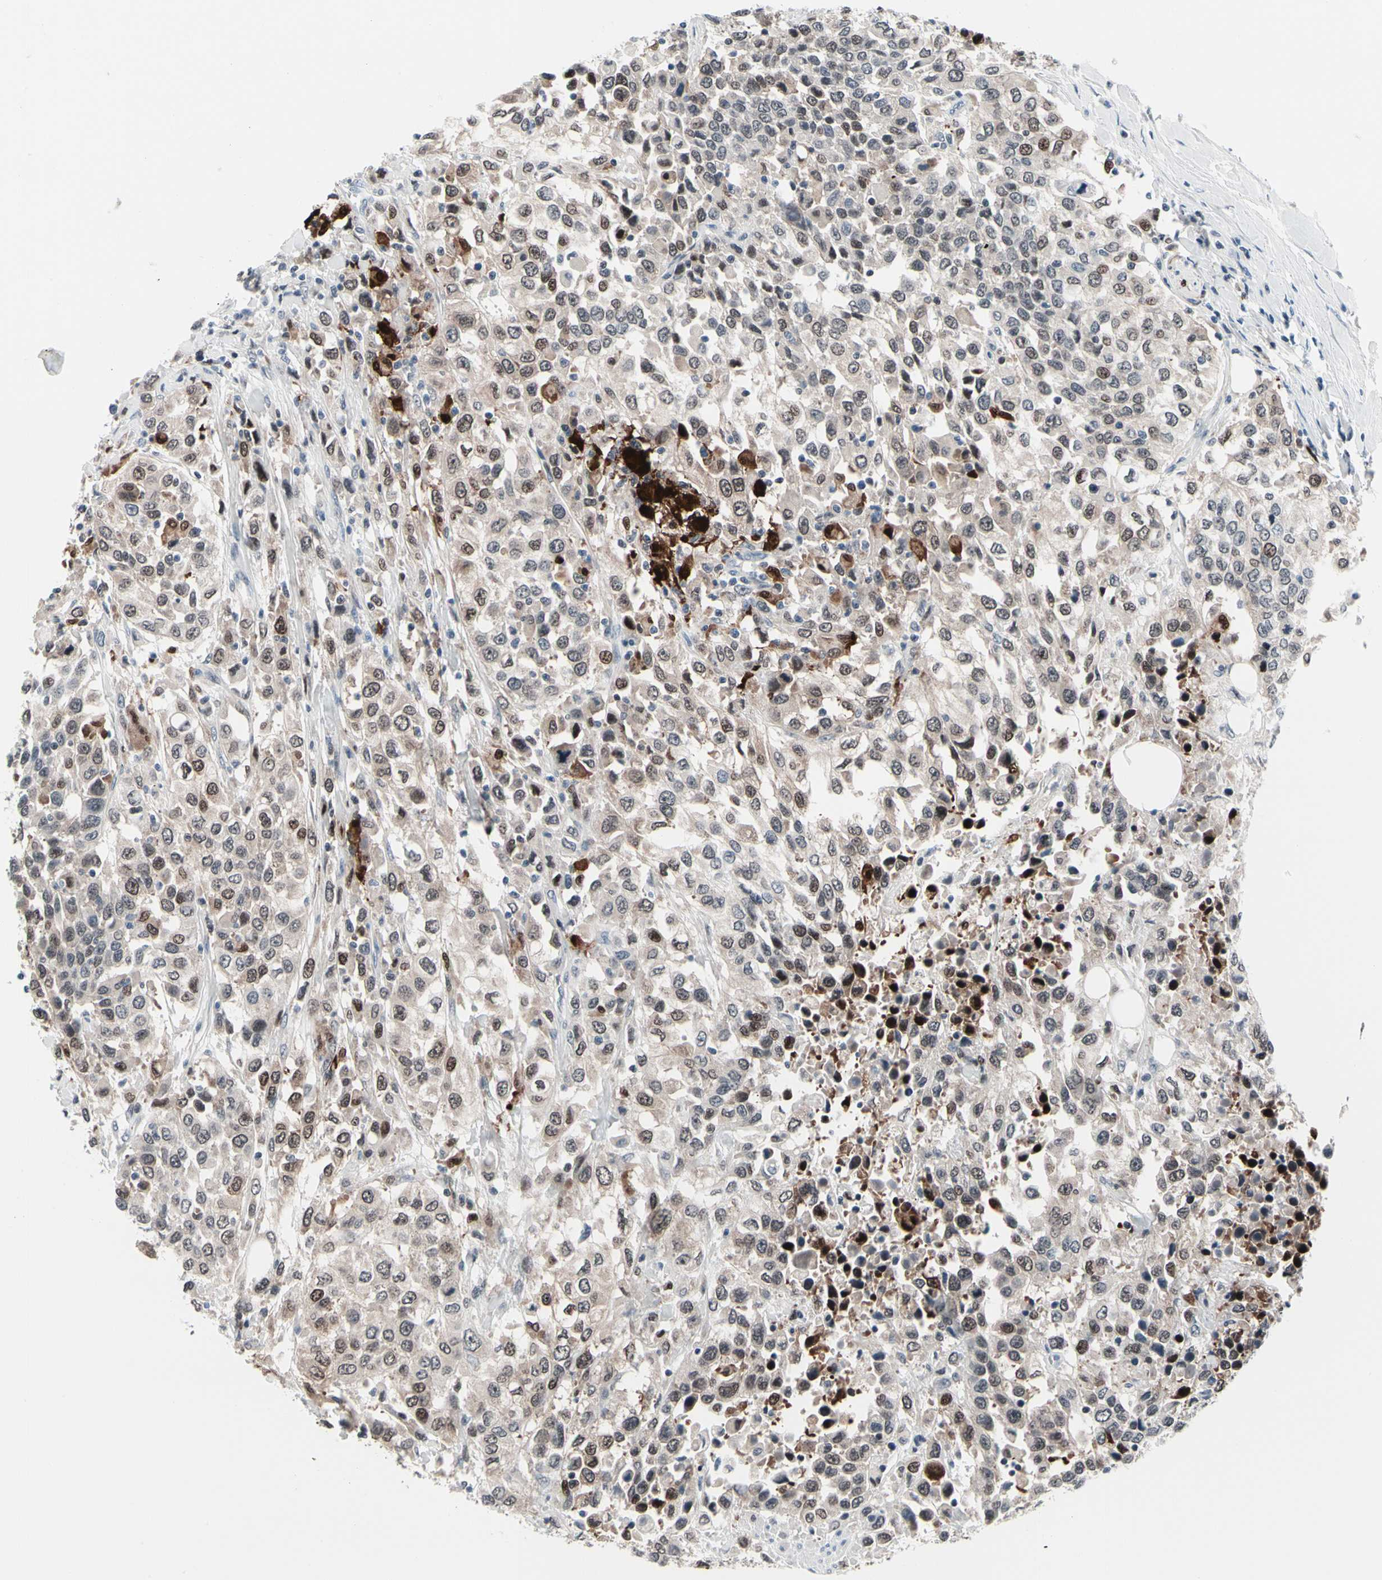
{"staining": {"intensity": "moderate", "quantity": "25%-75%", "location": "cytoplasmic/membranous,nuclear"}, "tissue": "urothelial cancer", "cell_type": "Tumor cells", "image_type": "cancer", "snomed": [{"axis": "morphology", "description": "Urothelial carcinoma, High grade"}, {"axis": "topography", "description": "Urinary bladder"}], "caption": "Immunohistochemistry (IHC) staining of high-grade urothelial carcinoma, which displays medium levels of moderate cytoplasmic/membranous and nuclear expression in about 25%-75% of tumor cells indicating moderate cytoplasmic/membranous and nuclear protein staining. The staining was performed using DAB (brown) for protein detection and nuclei were counterstained in hematoxylin (blue).", "gene": "TXN", "patient": {"sex": "female", "age": 80}}